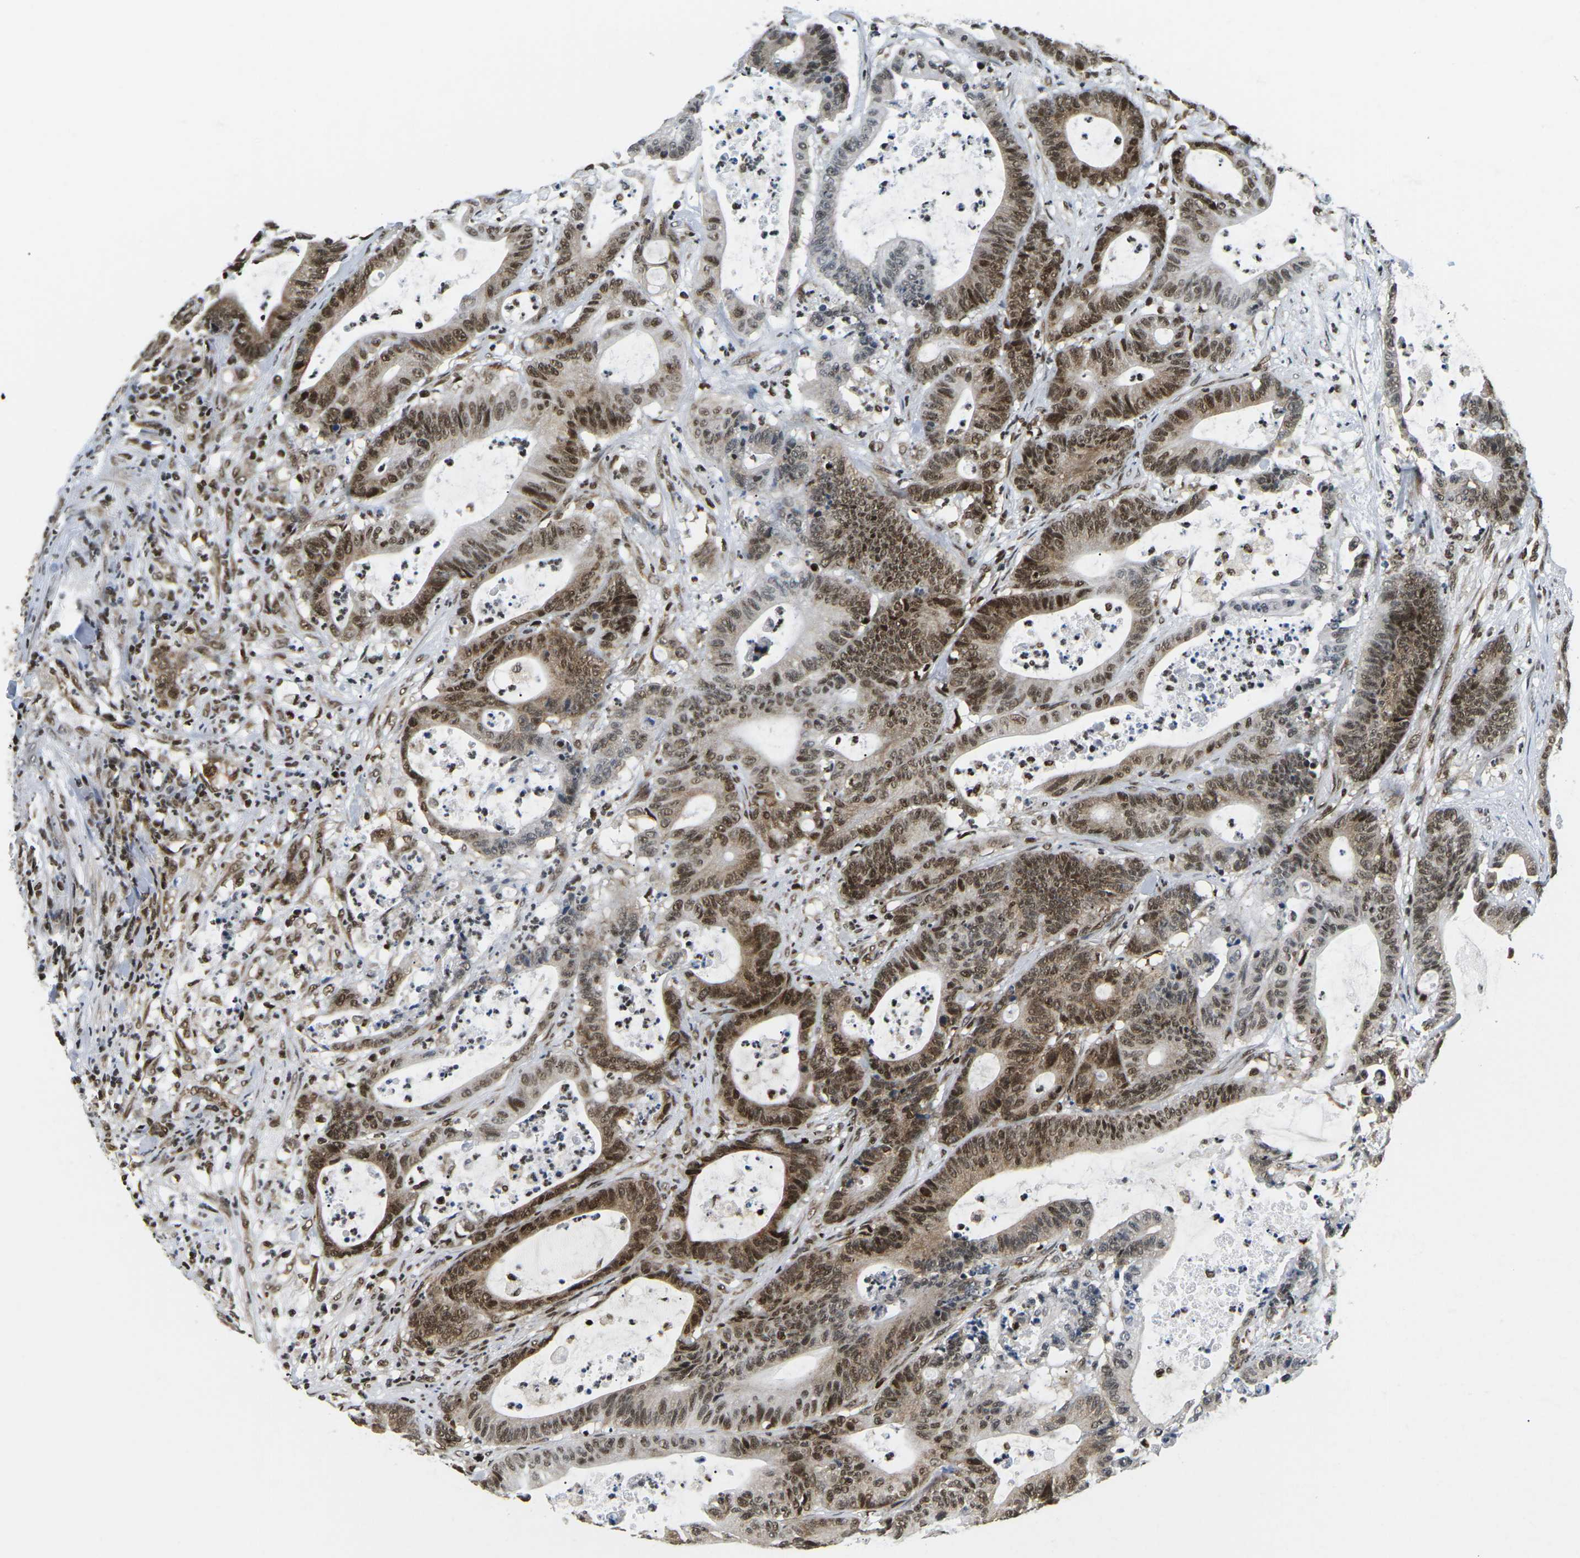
{"staining": {"intensity": "moderate", "quantity": ">75%", "location": "cytoplasmic/membranous,nuclear"}, "tissue": "colorectal cancer", "cell_type": "Tumor cells", "image_type": "cancer", "snomed": [{"axis": "morphology", "description": "Adenocarcinoma, NOS"}, {"axis": "topography", "description": "Colon"}], "caption": "A medium amount of moderate cytoplasmic/membranous and nuclear expression is seen in about >75% of tumor cells in colorectal adenocarcinoma tissue. The protein of interest is stained brown, and the nuclei are stained in blue (DAB (3,3'-diaminobenzidine) IHC with brightfield microscopy, high magnification).", "gene": "CELF1", "patient": {"sex": "female", "age": 84}}